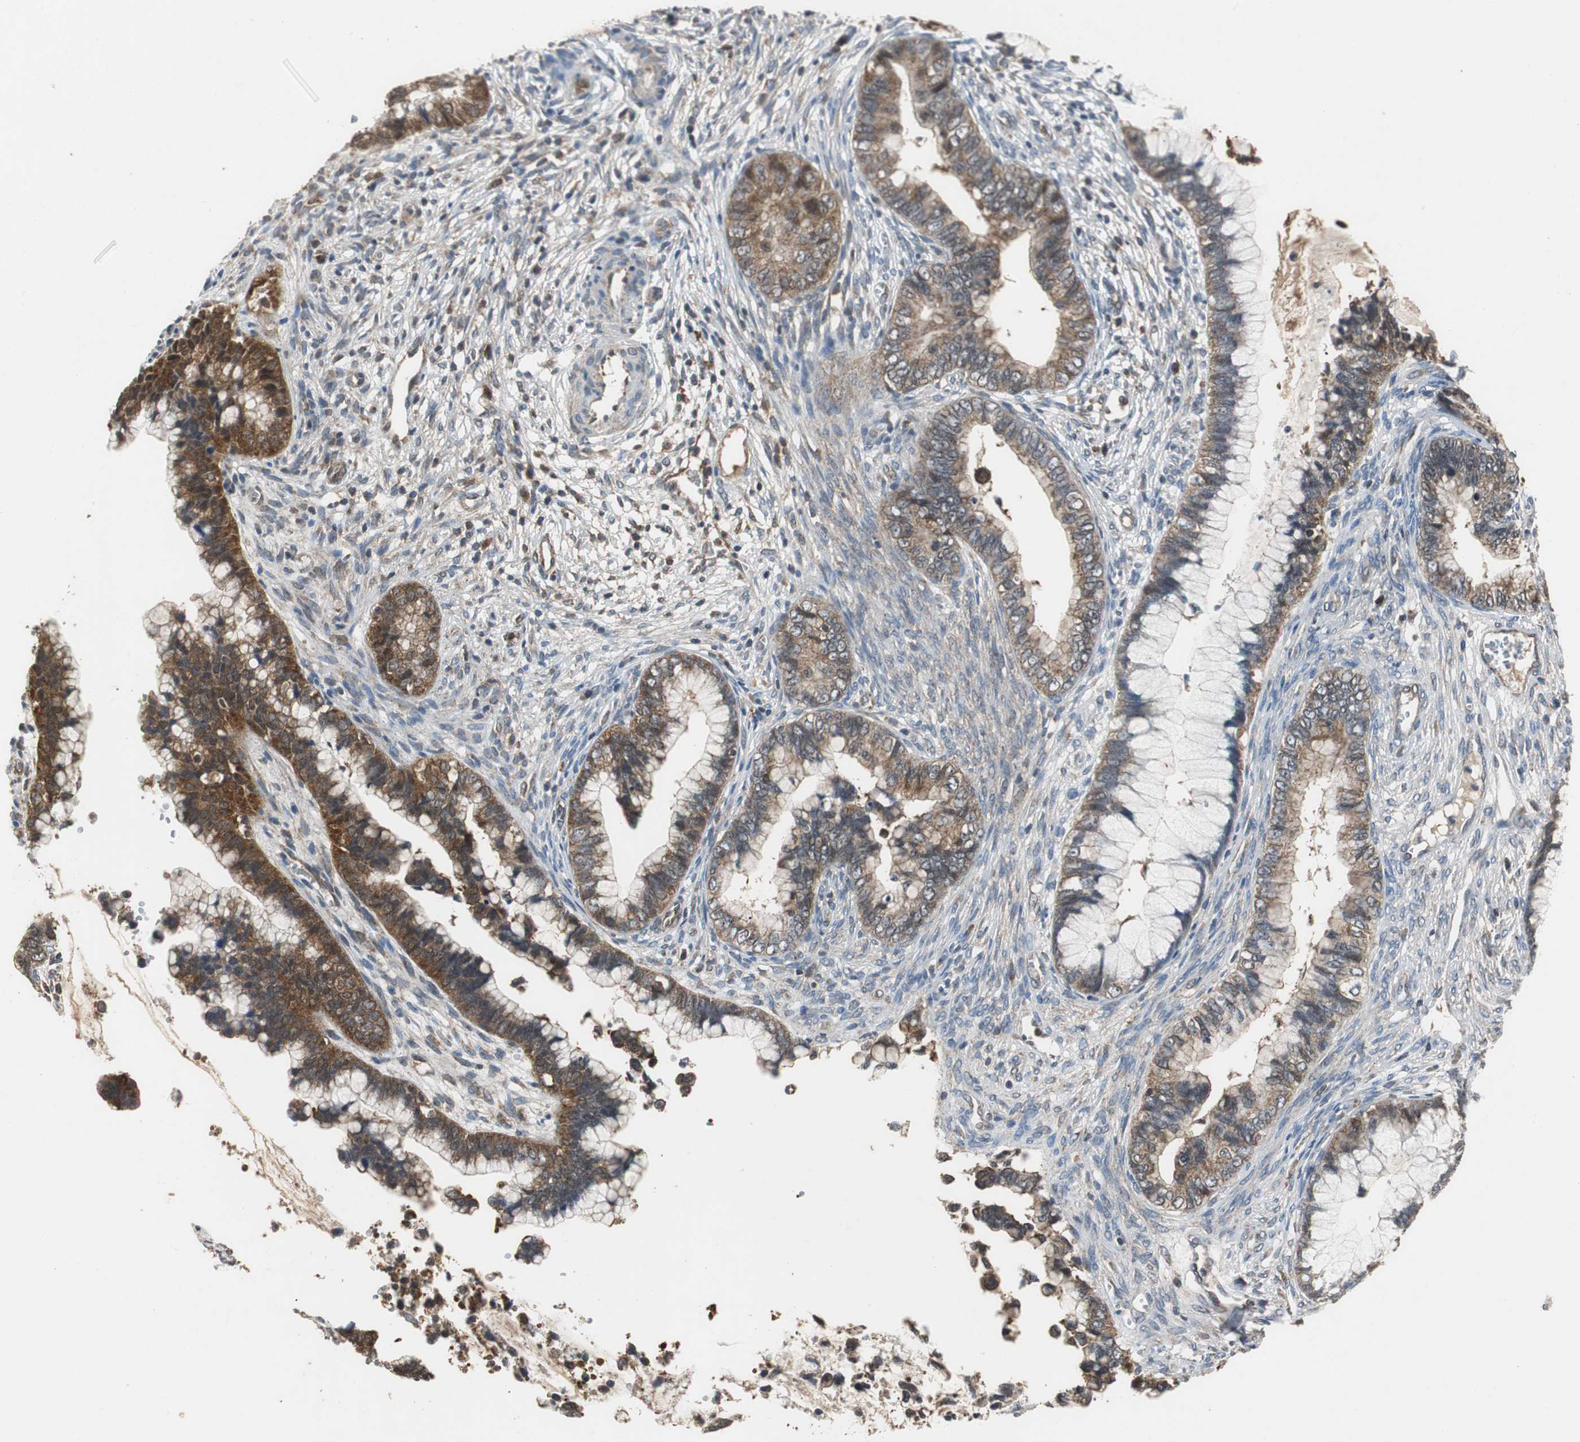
{"staining": {"intensity": "strong", "quantity": ">75%", "location": "cytoplasmic/membranous"}, "tissue": "cervical cancer", "cell_type": "Tumor cells", "image_type": "cancer", "snomed": [{"axis": "morphology", "description": "Adenocarcinoma, NOS"}, {"axis": "topography", "description": "Cervix"}], "caption": "IHC histopathology image of neoplastic tissue: human cervical cancer stained using immunohistochemistry (IHC) shows high levels of strong protein expression localized specifically in the cytoplasmic/membranous of tumor cells, appearing as a cytoplasmic/membranous brown color.", "gene": "VBP1", "patient": {"sex": "female", "age": 44}}